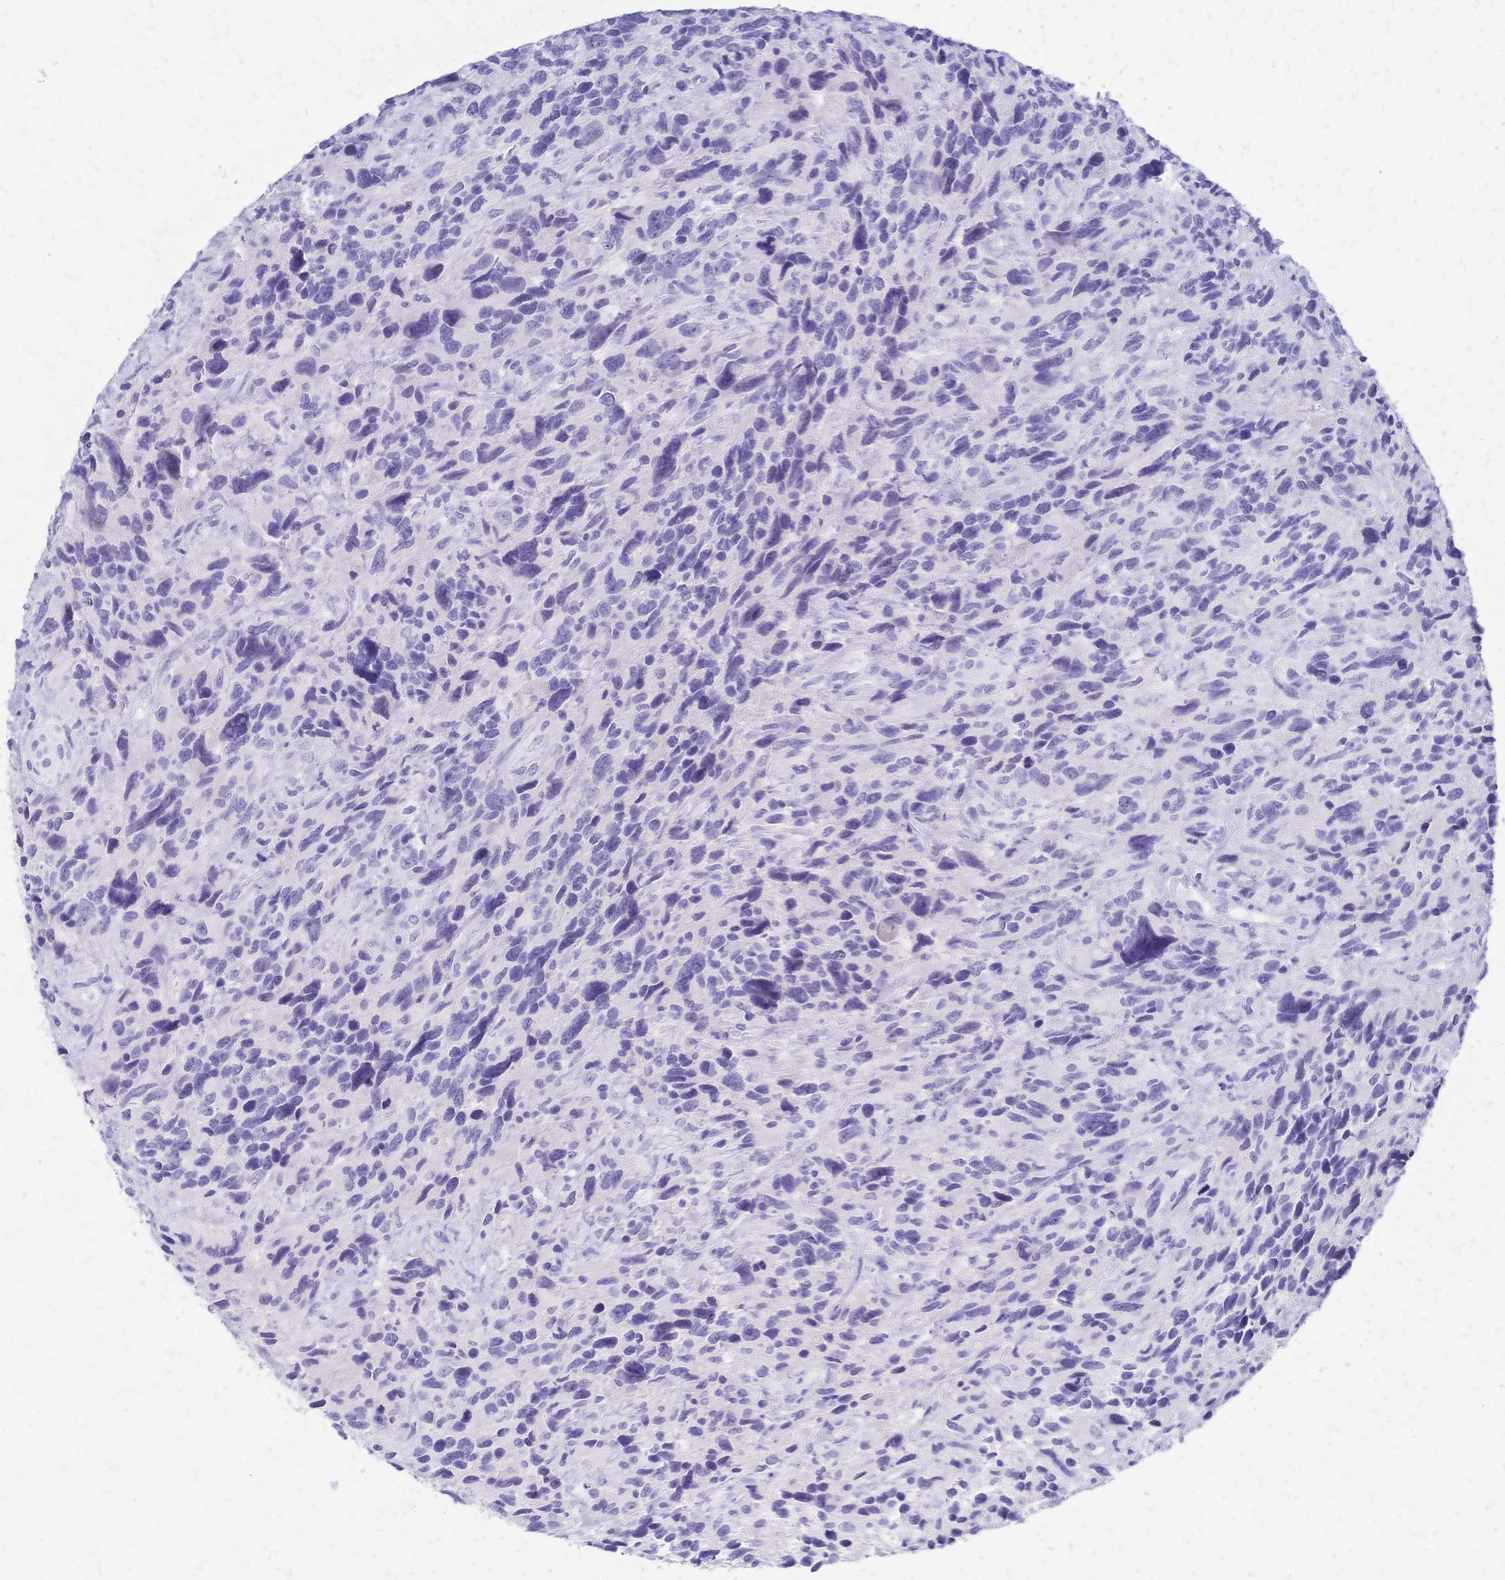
{"staining": {"intensity": "negative", "quantity": "none", "location": "none"}, "tissue": "glioma", "cell_type": "Tumor cells", "image_type": "cancer", "snomed": [{"axis": "morphology", "description": "Glioma, malignant, High grade"}, {"axis": "topography", "description": "Brain"}], "caption": "High magnification brightfield microscopy of high-grade glioma (malignant) stained with DAB (brown) and counterstained with hematoxylin (blue): tumor cells show no significant staining.", "gene": "FA2H", "patient": {"sex": "male", "age": 46}}